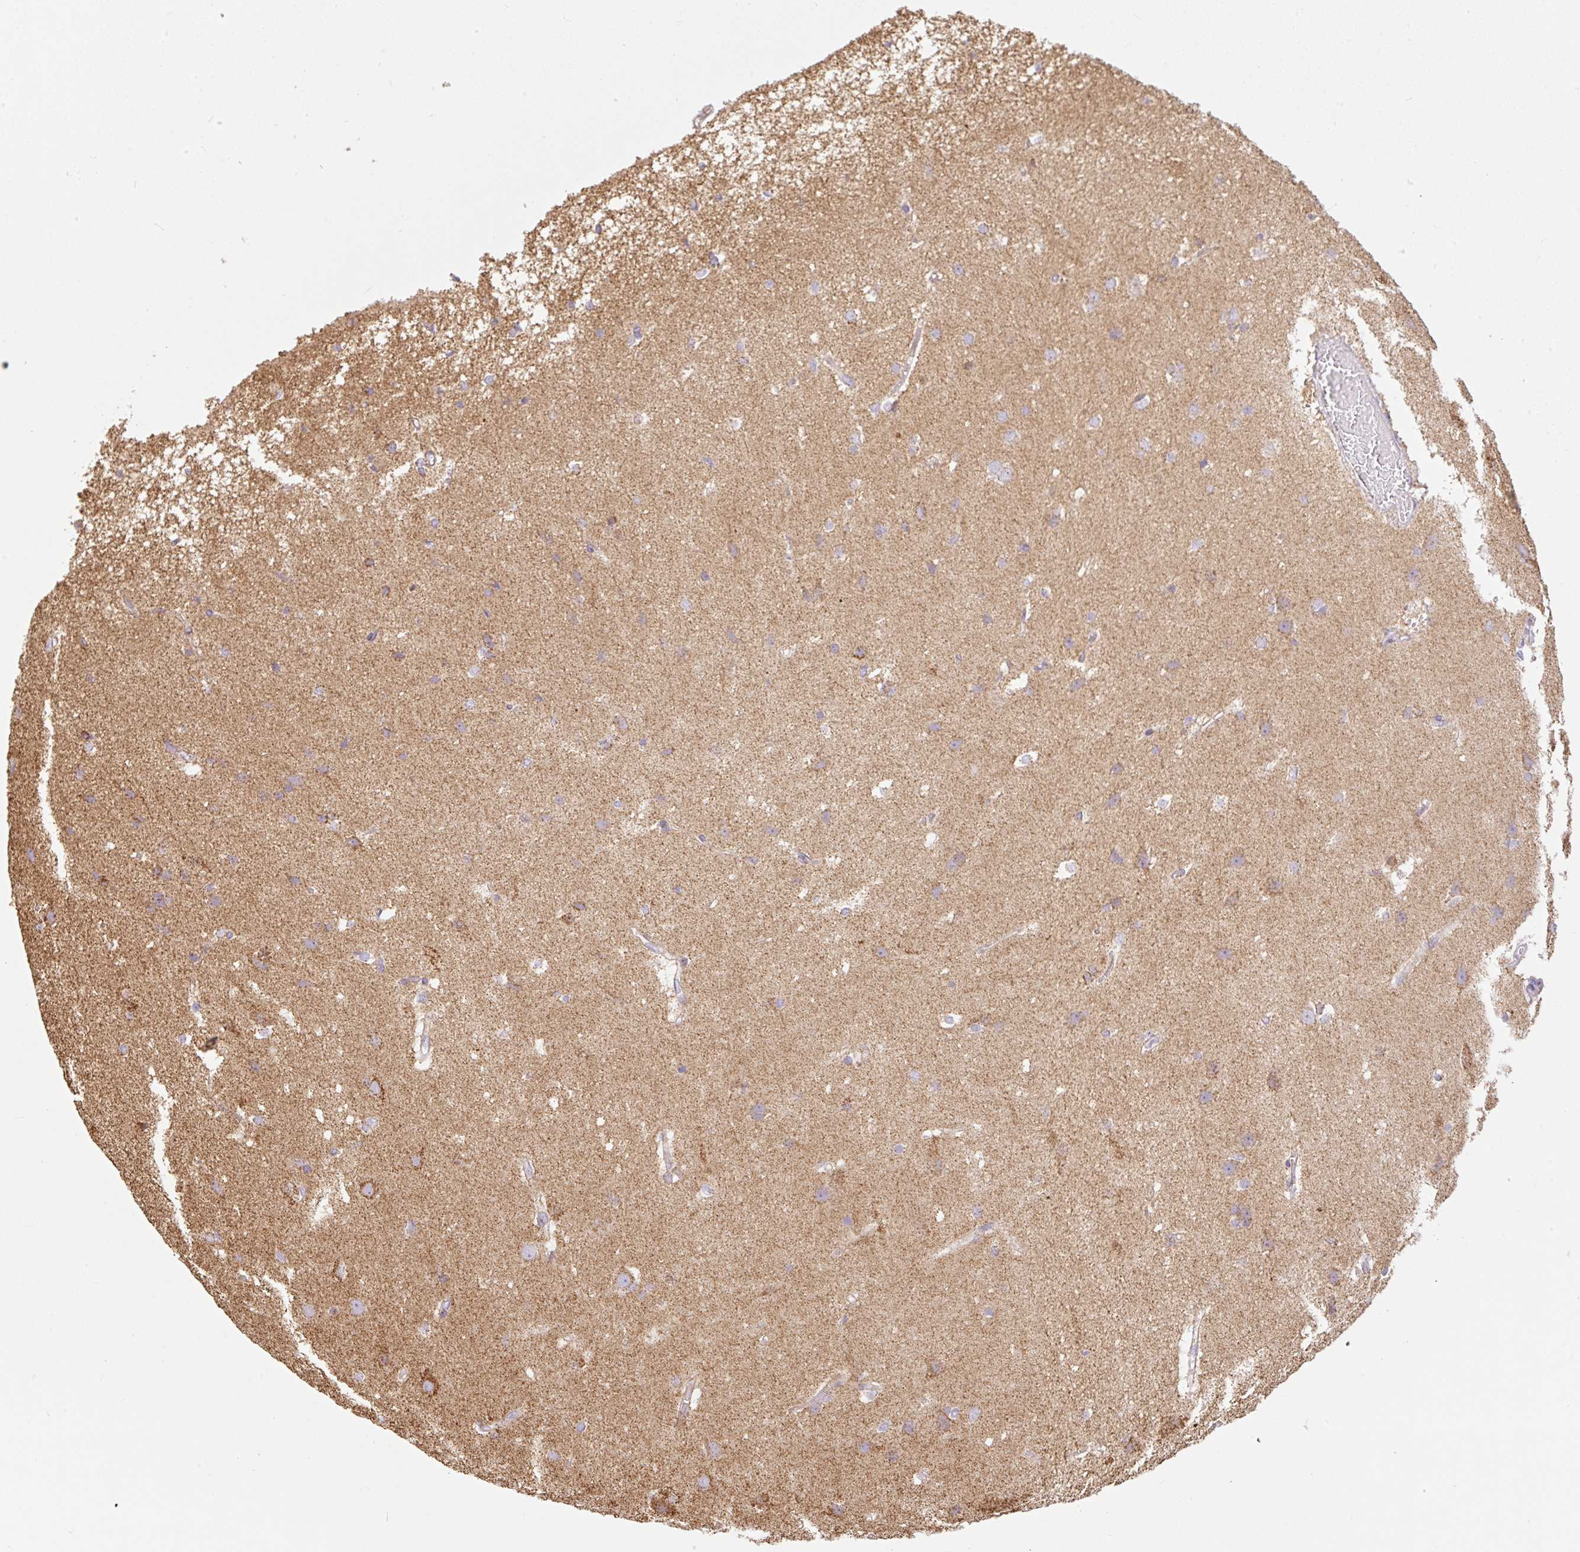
{"staining": {"intensity": "negative", "quantity": "none", "location": "none"}, "tissue": "cerebral cortex", "cell_type": "Endothelial cells", "image_type": "normal", "snomed": [{"axis": "morphology", "description": "Normal tissue, NOS"}, {"axis": "topography", "description": "Cerebral cortex"}], "caption": "Endothelial cells are negative for protein expression in normal human cerebral cortex. The staining was performed using DAB (3,3'-diaminobenzidine) to visualize the protein expression in brown, while the nuclei were stained in blue with hematoxylin (Magnification: 20x).", "gene": "DAAM2", "patient": {"sex": "male", "age": 37}}